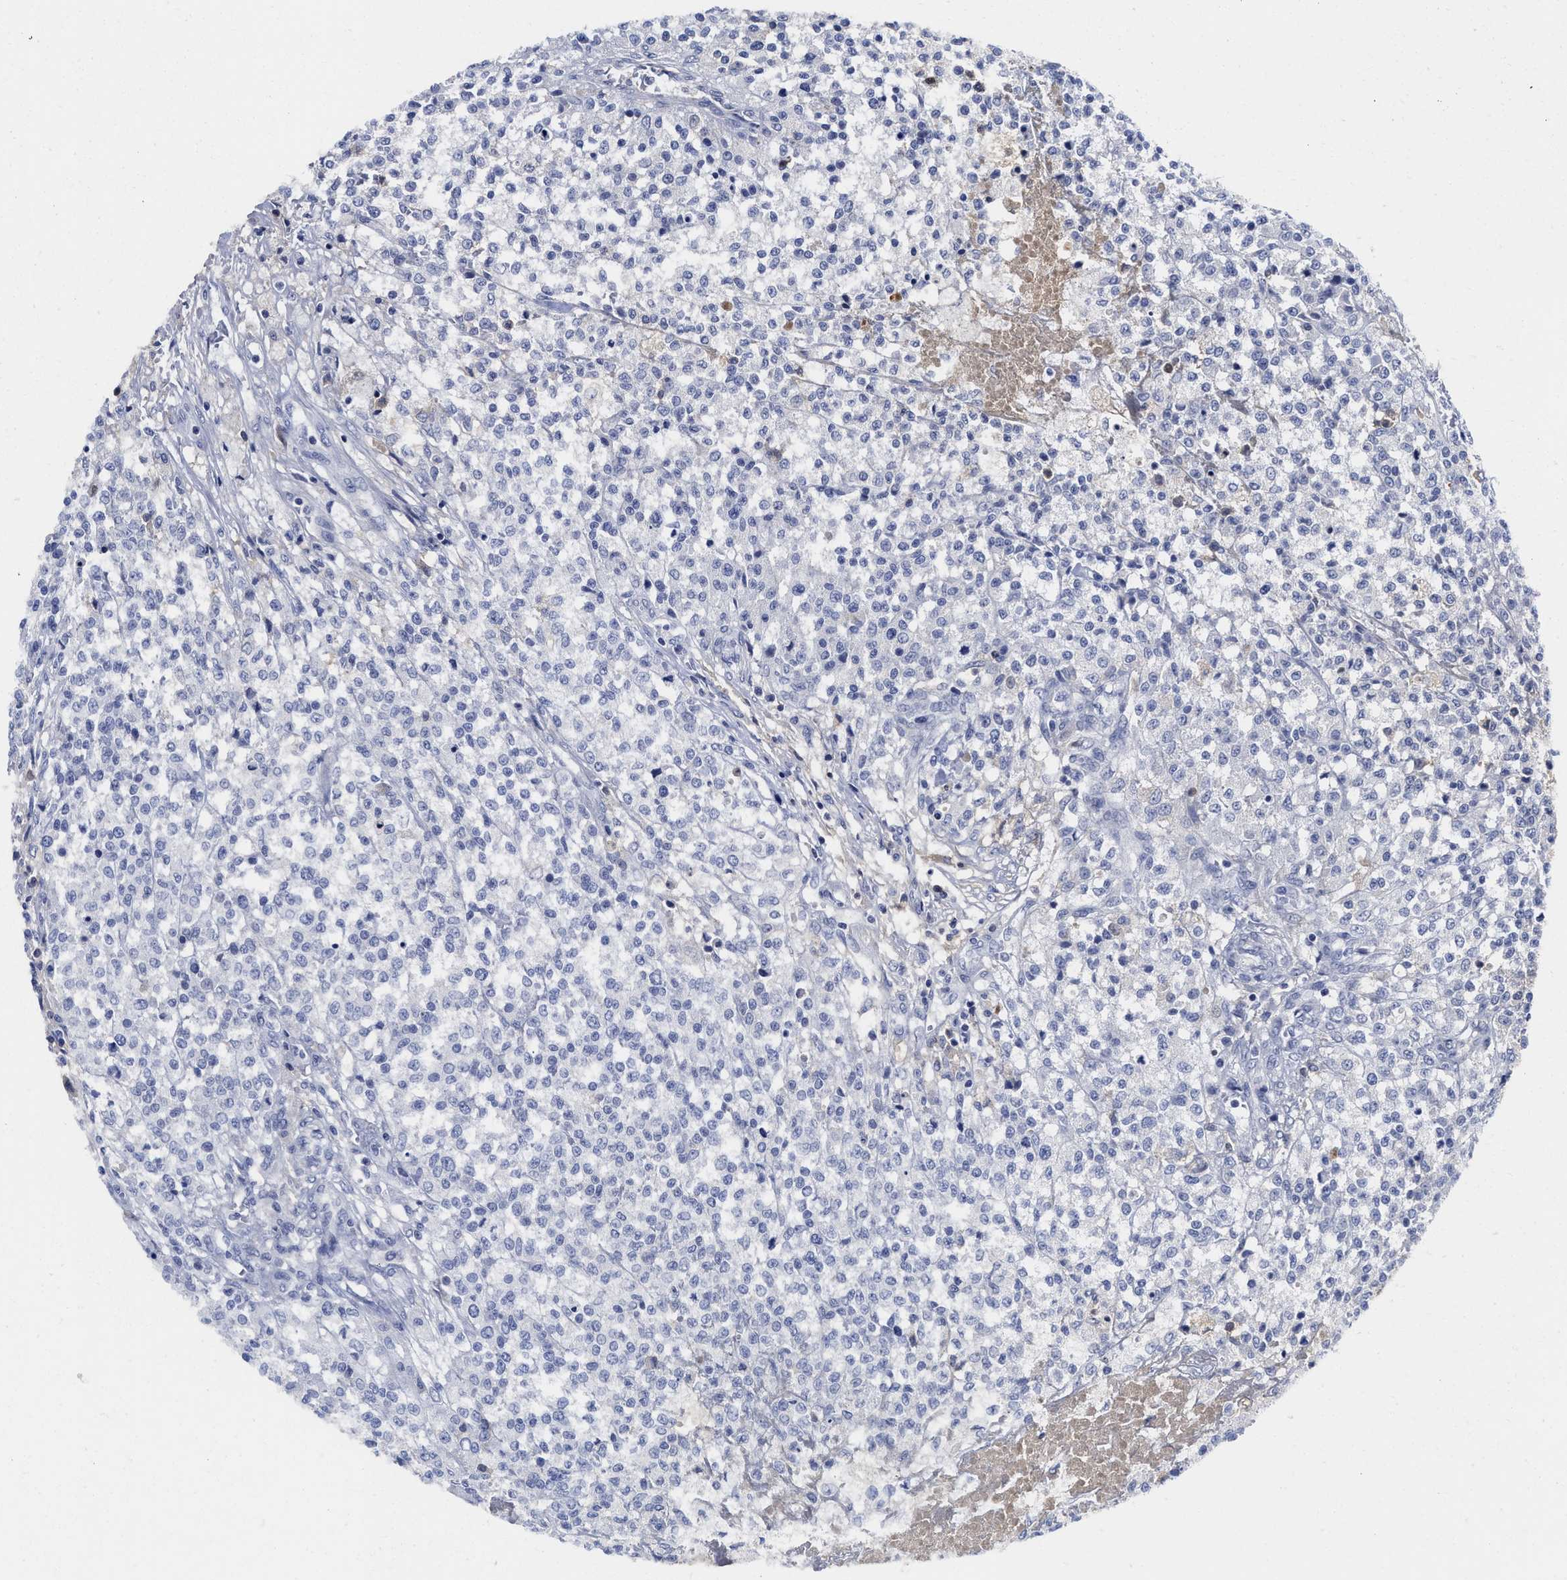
{"staining": {"intensity": "negative", "quantity": "none", "location": "none"}, "tissue": "testis cancer", "cell_type": "Tumor cells", "image_type": "cancer", "snomed": [{"axis": "morphology", "description": "Seminoma, NOS"}, {"axis": "topography", "description": "Testis"}], "caption": "The histopathology image demonstrates no significant expression in tumor cells of testis seminoma.", "gene": "C2", "patient": {"sex": "male", "age": 59}}